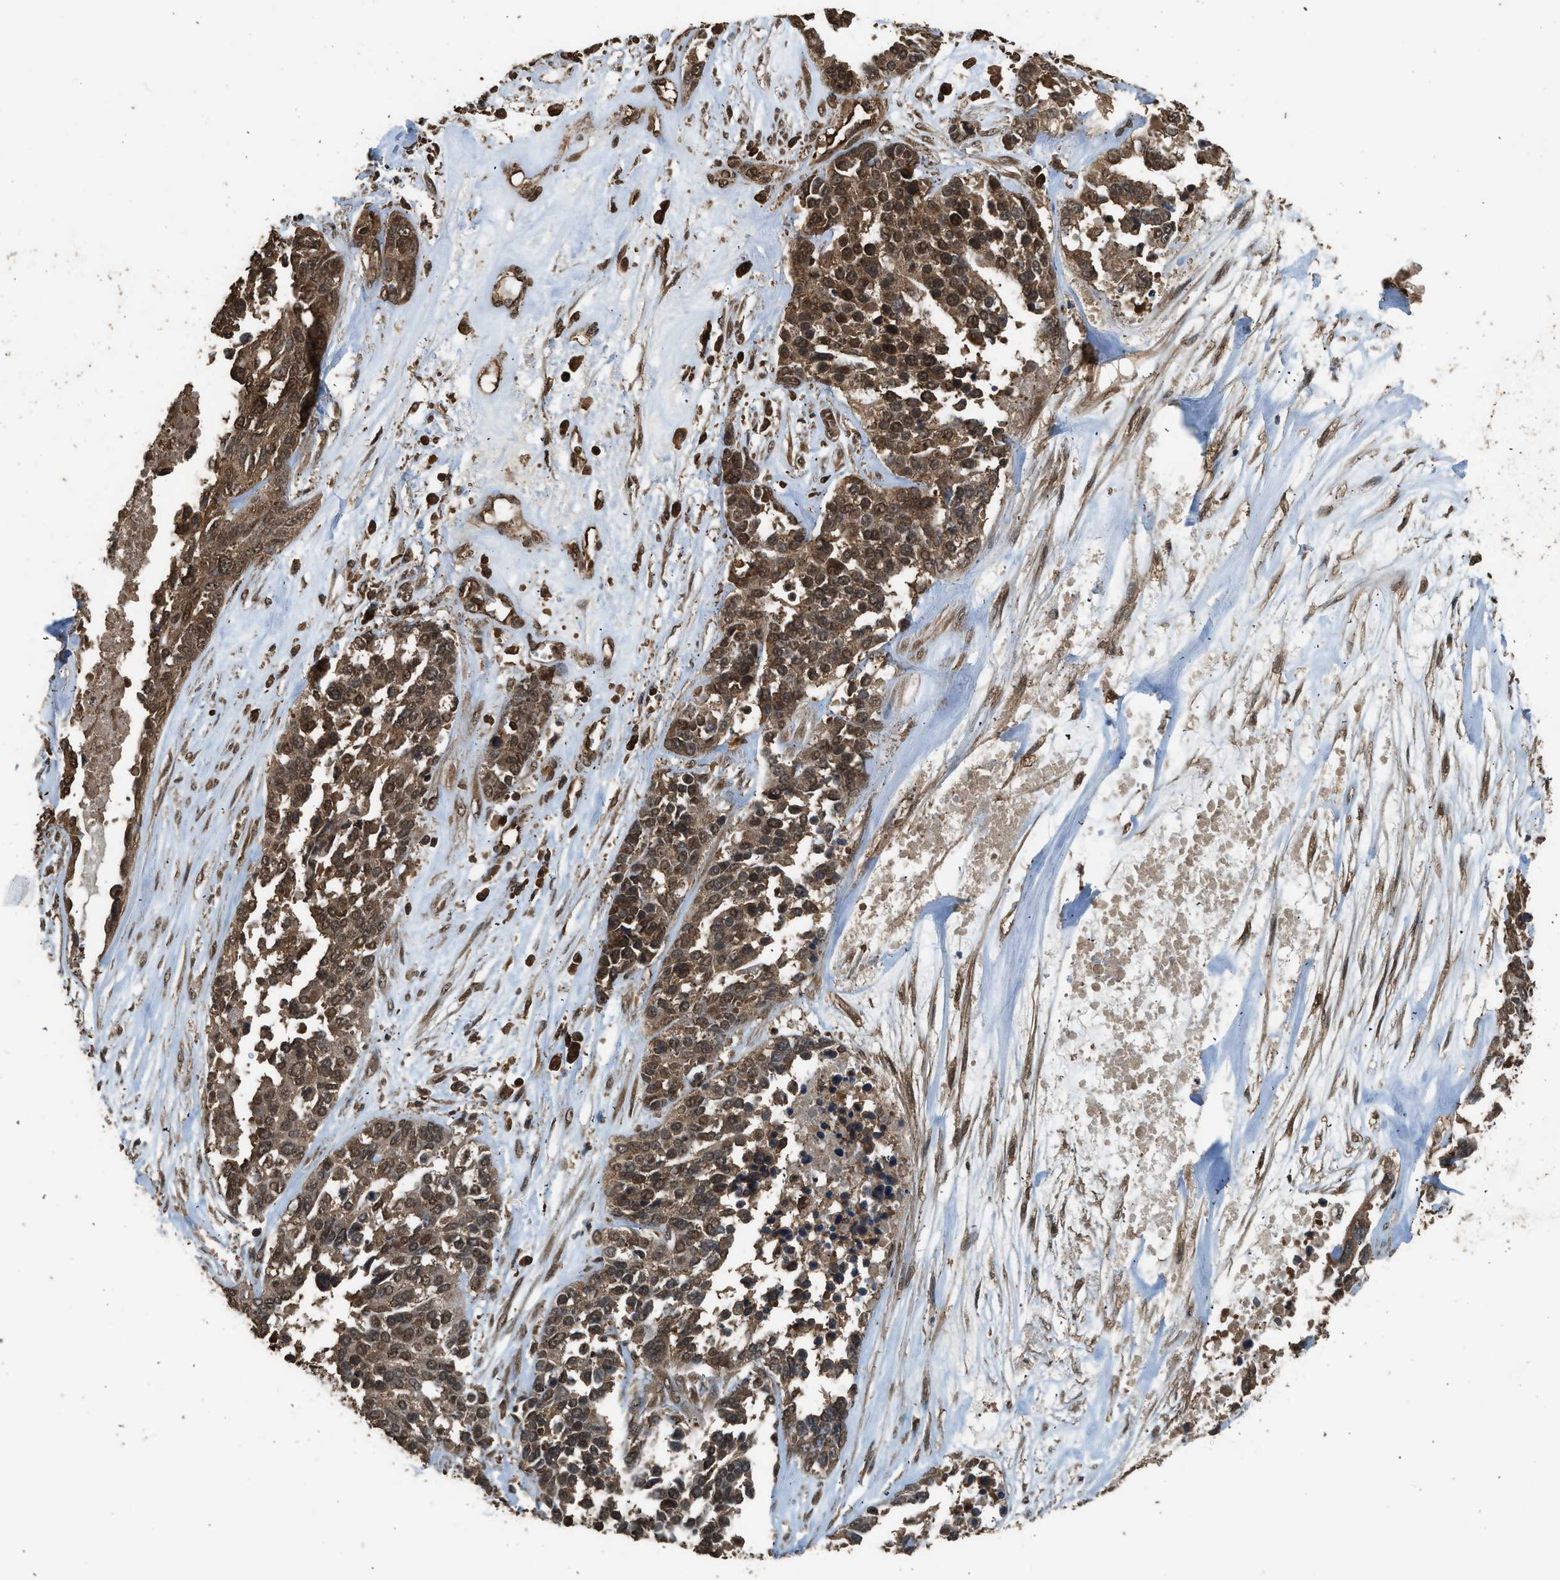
{"staining": {"intensity": "strong", "quantity": ">75%", "location": "cytoplasmic/membranous,nuclear"}, "tissue": "ovarian cancer", "cell_type": "Tumor cells", "image_type": "cancer", "snomed": [{"axis": "morphology", "description": "Cystadenocarcinoma, serous, NOS"}, {"axis": "topography", "description": "Ovary"}], "caption": "Protein expression analysis of human ovarian serous cystadenocarcinoma reveals strong cytoplasmic/membranous and nuclear staining in about >75% of tumor cells.", "gene": "MYBL2", "patient": {"sex": "female", "age": 44}}